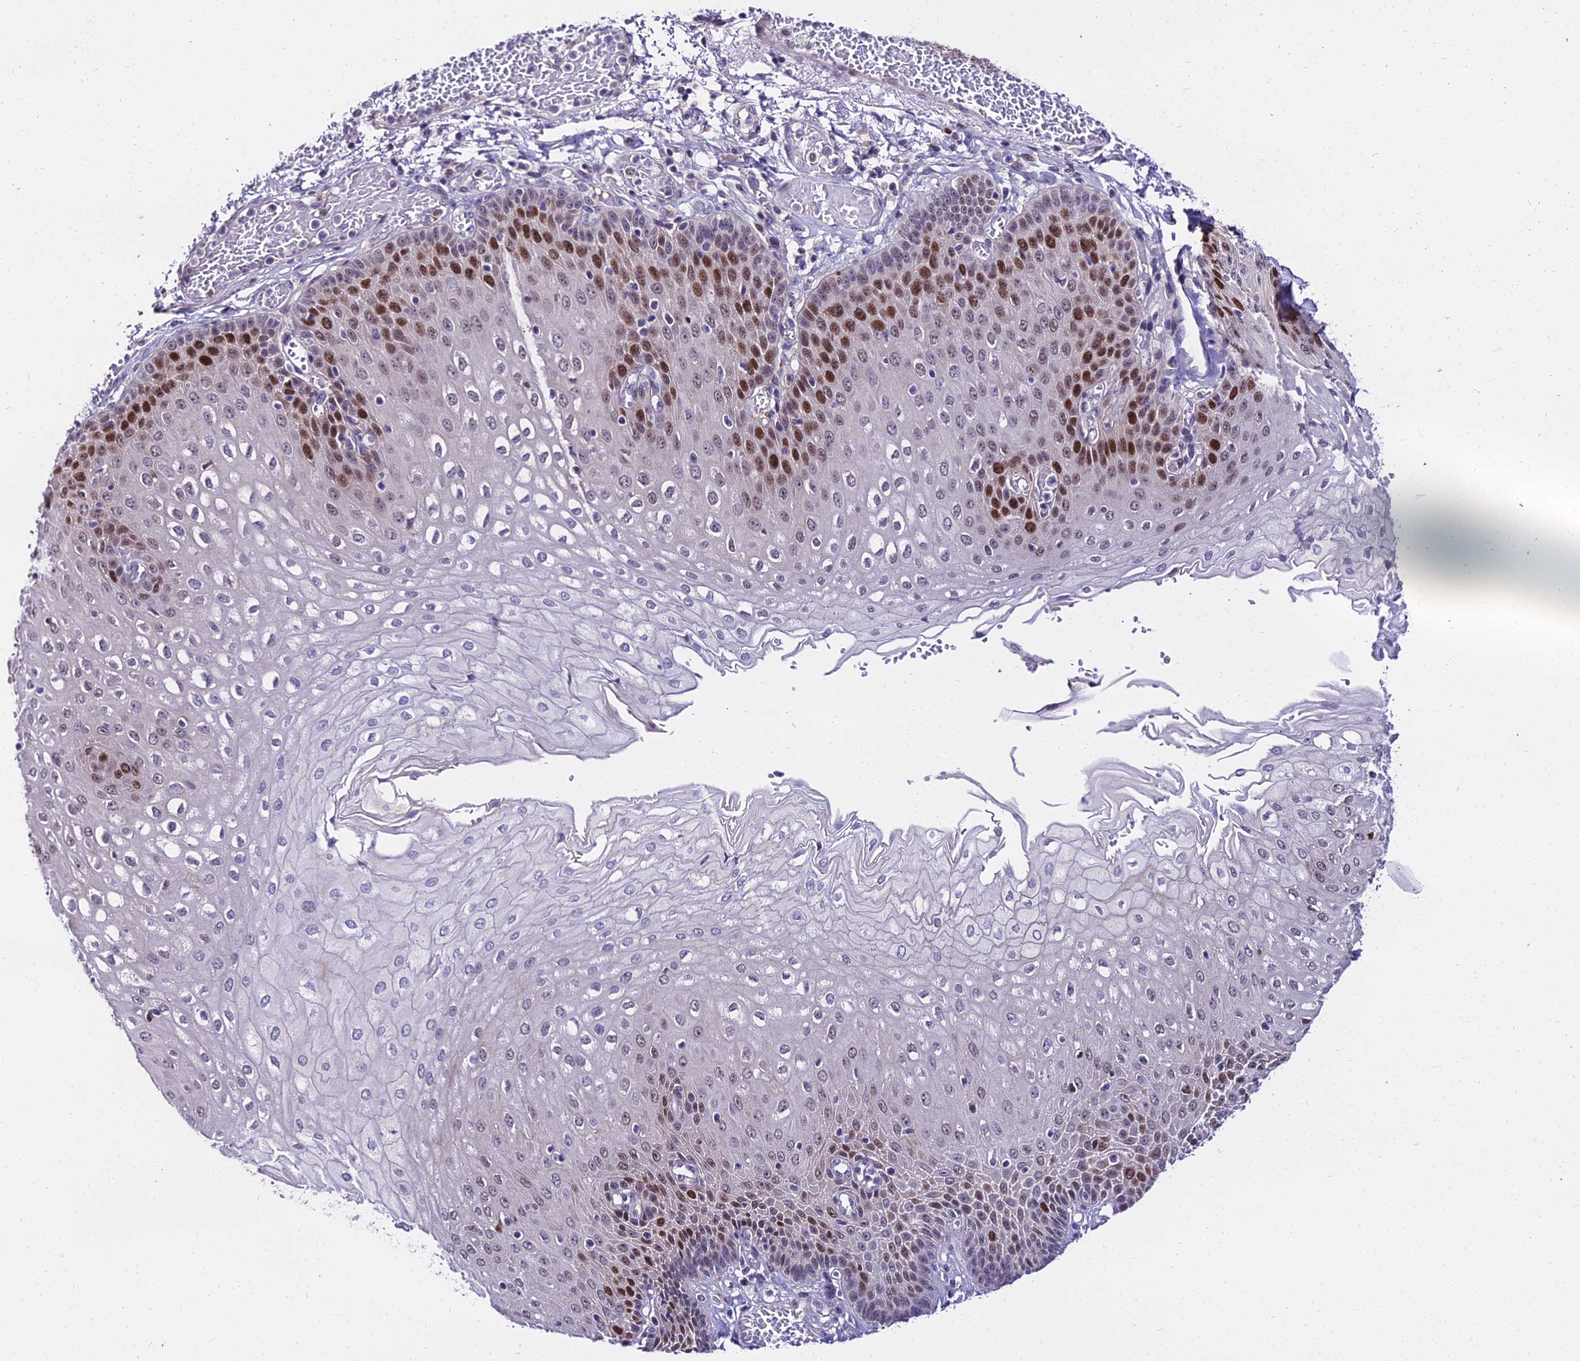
{"staining": {"intensity": "strong", "quantity": "25%-75%", "location": "nuclear"}, "tissue": "esophagus", "cell_type": "Squamous epithelial cells", "image_type": "normal", "snomed": [{"axis": "morphology", "description": "Normal tissue, NOS"}, {"axis": "topography", "description": "Esophagus"}], "caption": "Immunohistochemistry of unremarkable human esophagus reveals high levels of strong nuclear staining in about 25%-75% of squamous epithelial cells. The staining was performed using DAB (3,3'-diaminobenzidine), with brown indicating positive protein expression. Nuclei are stained blue with hematoxylin.", "gene": "TRIML2", "patient": {"sex": "male", "age": 81}}